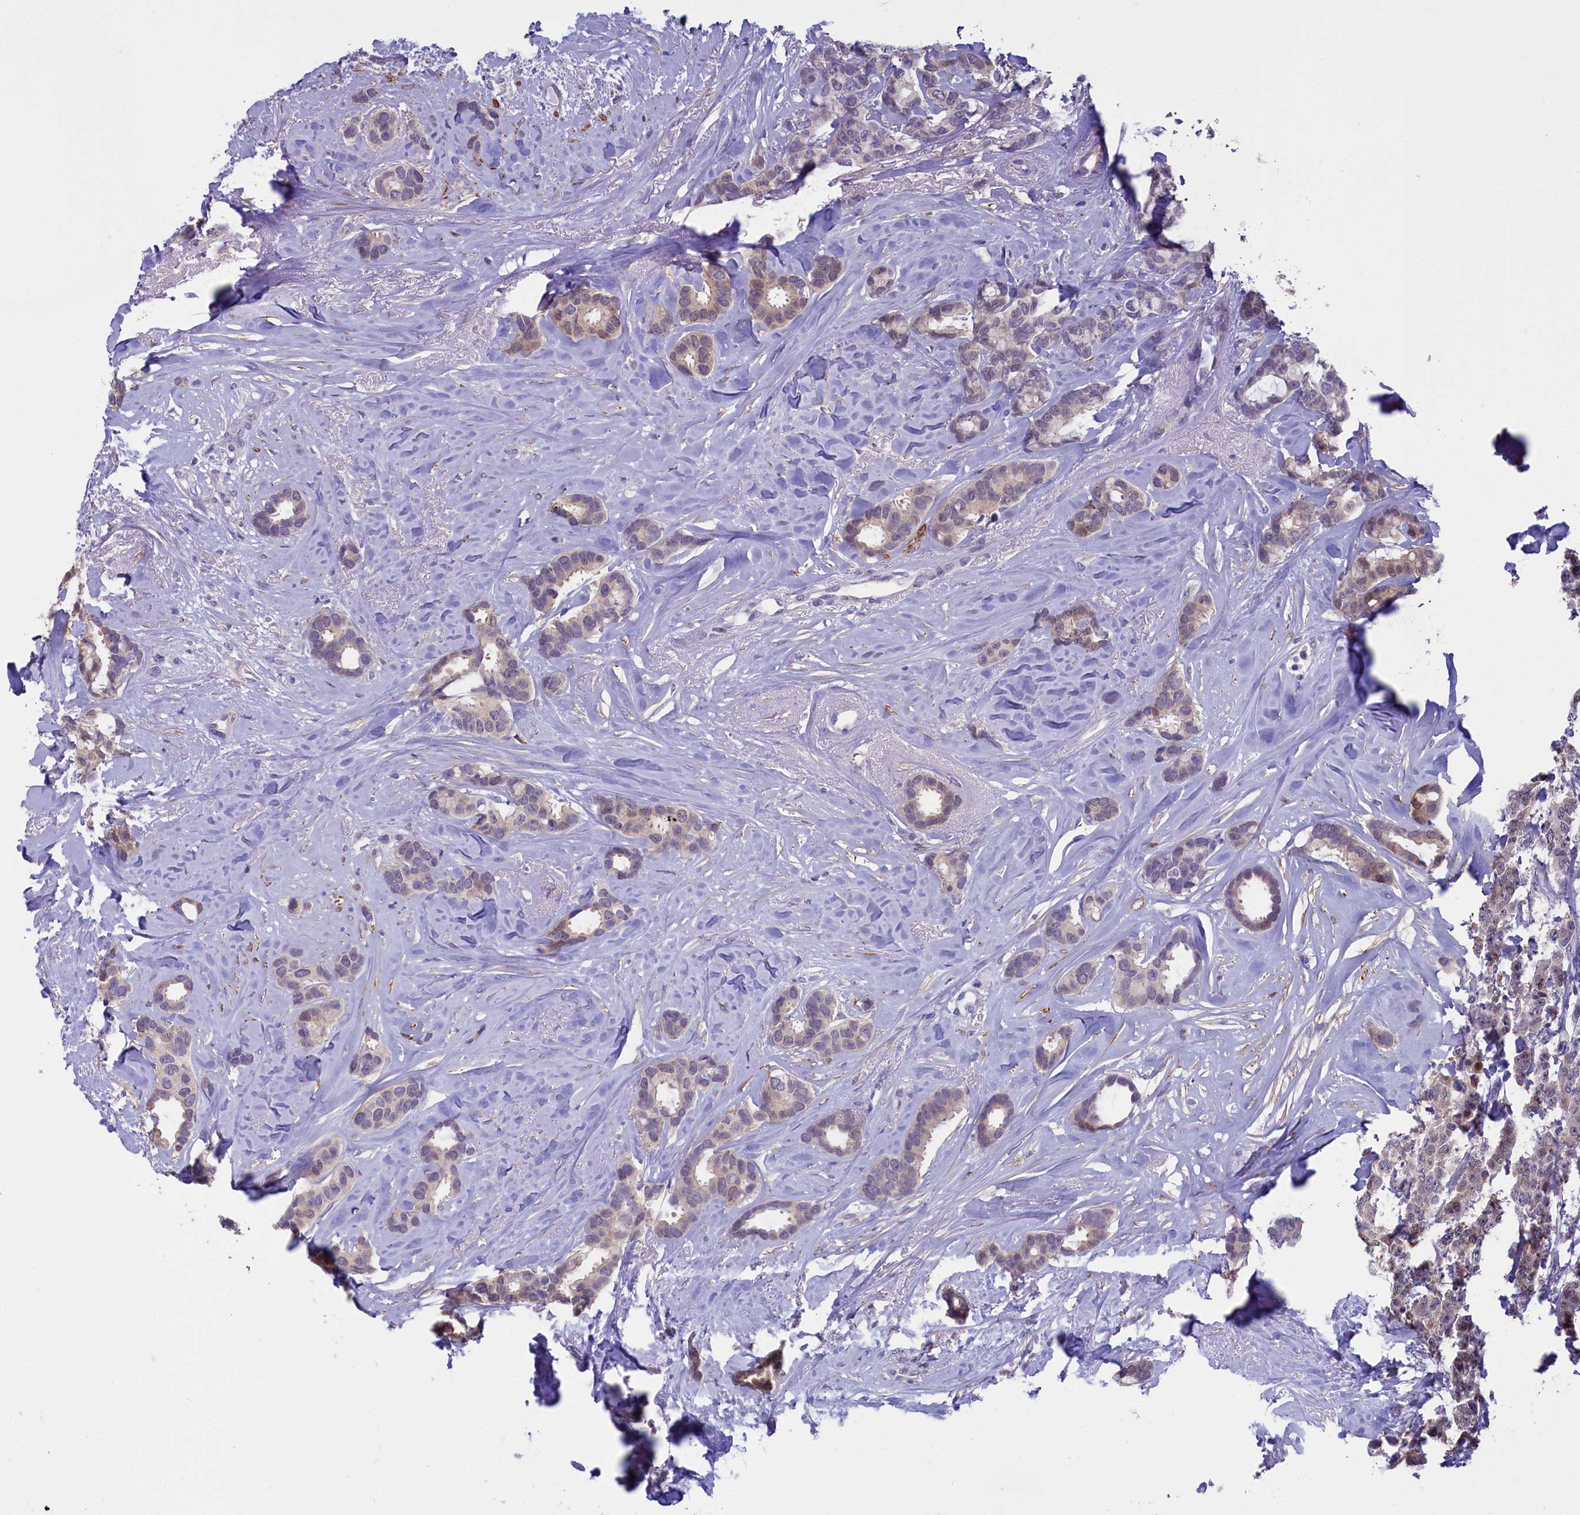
{"staining": {"intensity": "negative", "quantity": "none", "location": "none"}, "tissue": "breast cancer", "cell_type": "Tumor cells", "image_type": "cancer", "snomed": [{"axis": "morphology", "description": "Duct carcinoma"}, {"axis": "topography", "description": "Breast"}], "caption": "IHC of breast invasive ductal carcinoma exhibits no expression in tumor cells. (Immunohistochemistry, brightfield microscopy, high magnification).", "gene": "IGSF6", "patient": {"sex": "female", "age": 87}}